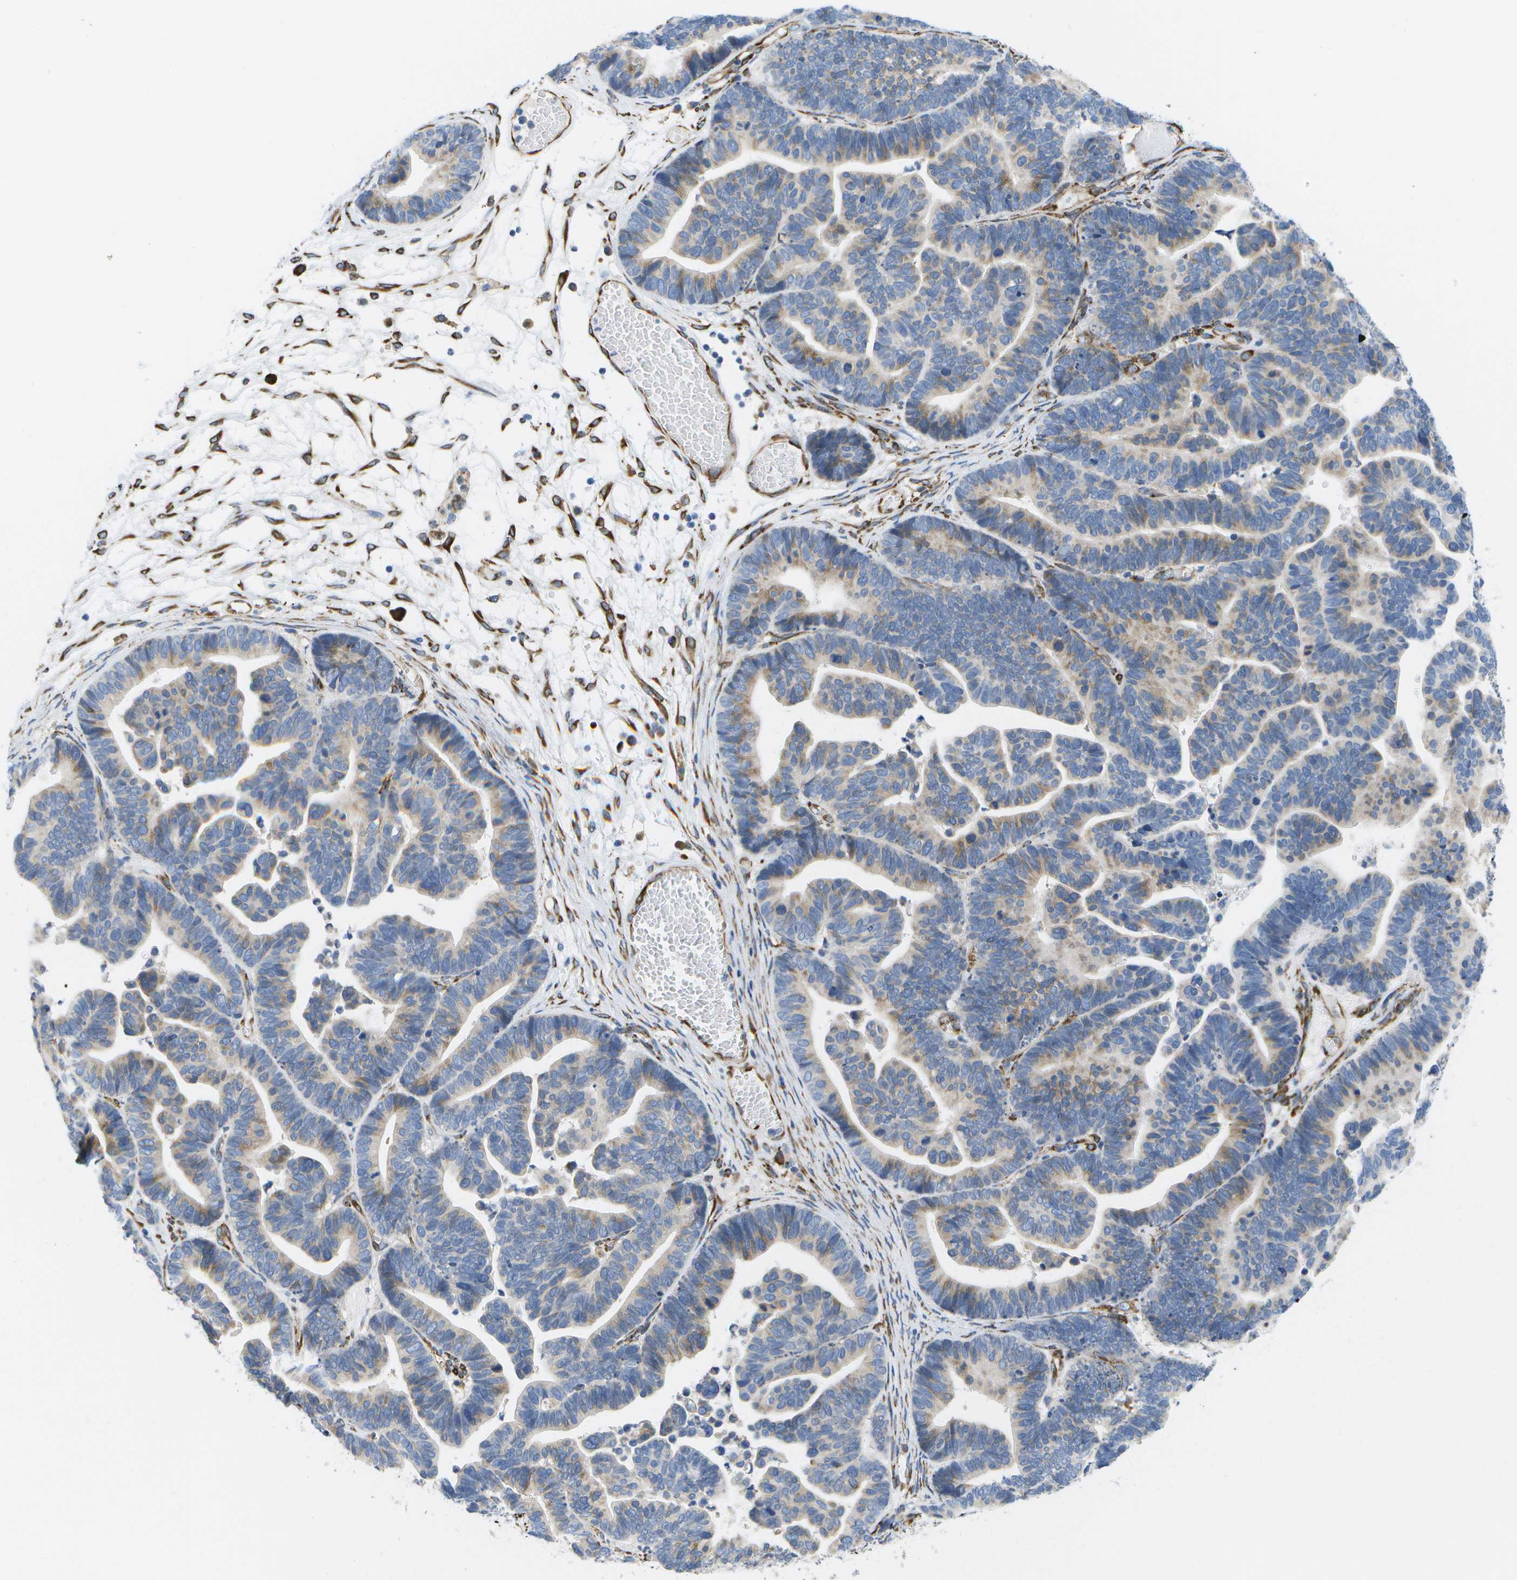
{"staining": {"intensity": "moderate", "quantity": "<25%", "location": "cytoplasmic/membranous"}, "tissue": "ovarian cancer", "cell_type": "Tumor cells", "image_type": "cancer", "snomed": [{"axis": "morphology", "description": "Cystadenocarcinoma, serous, NOS"}, {"axis": "topography", "description": "Ovary"}], "caption": "The micrograph displays staining of ovarian cancer (serous cystadenocarcinoma), revealing moderate cytoplasmic/membranous protein expression (brown color) within tumor cells.", "gene": "ZDHHC17", "patient": {"sex": "female", "age": 56}}